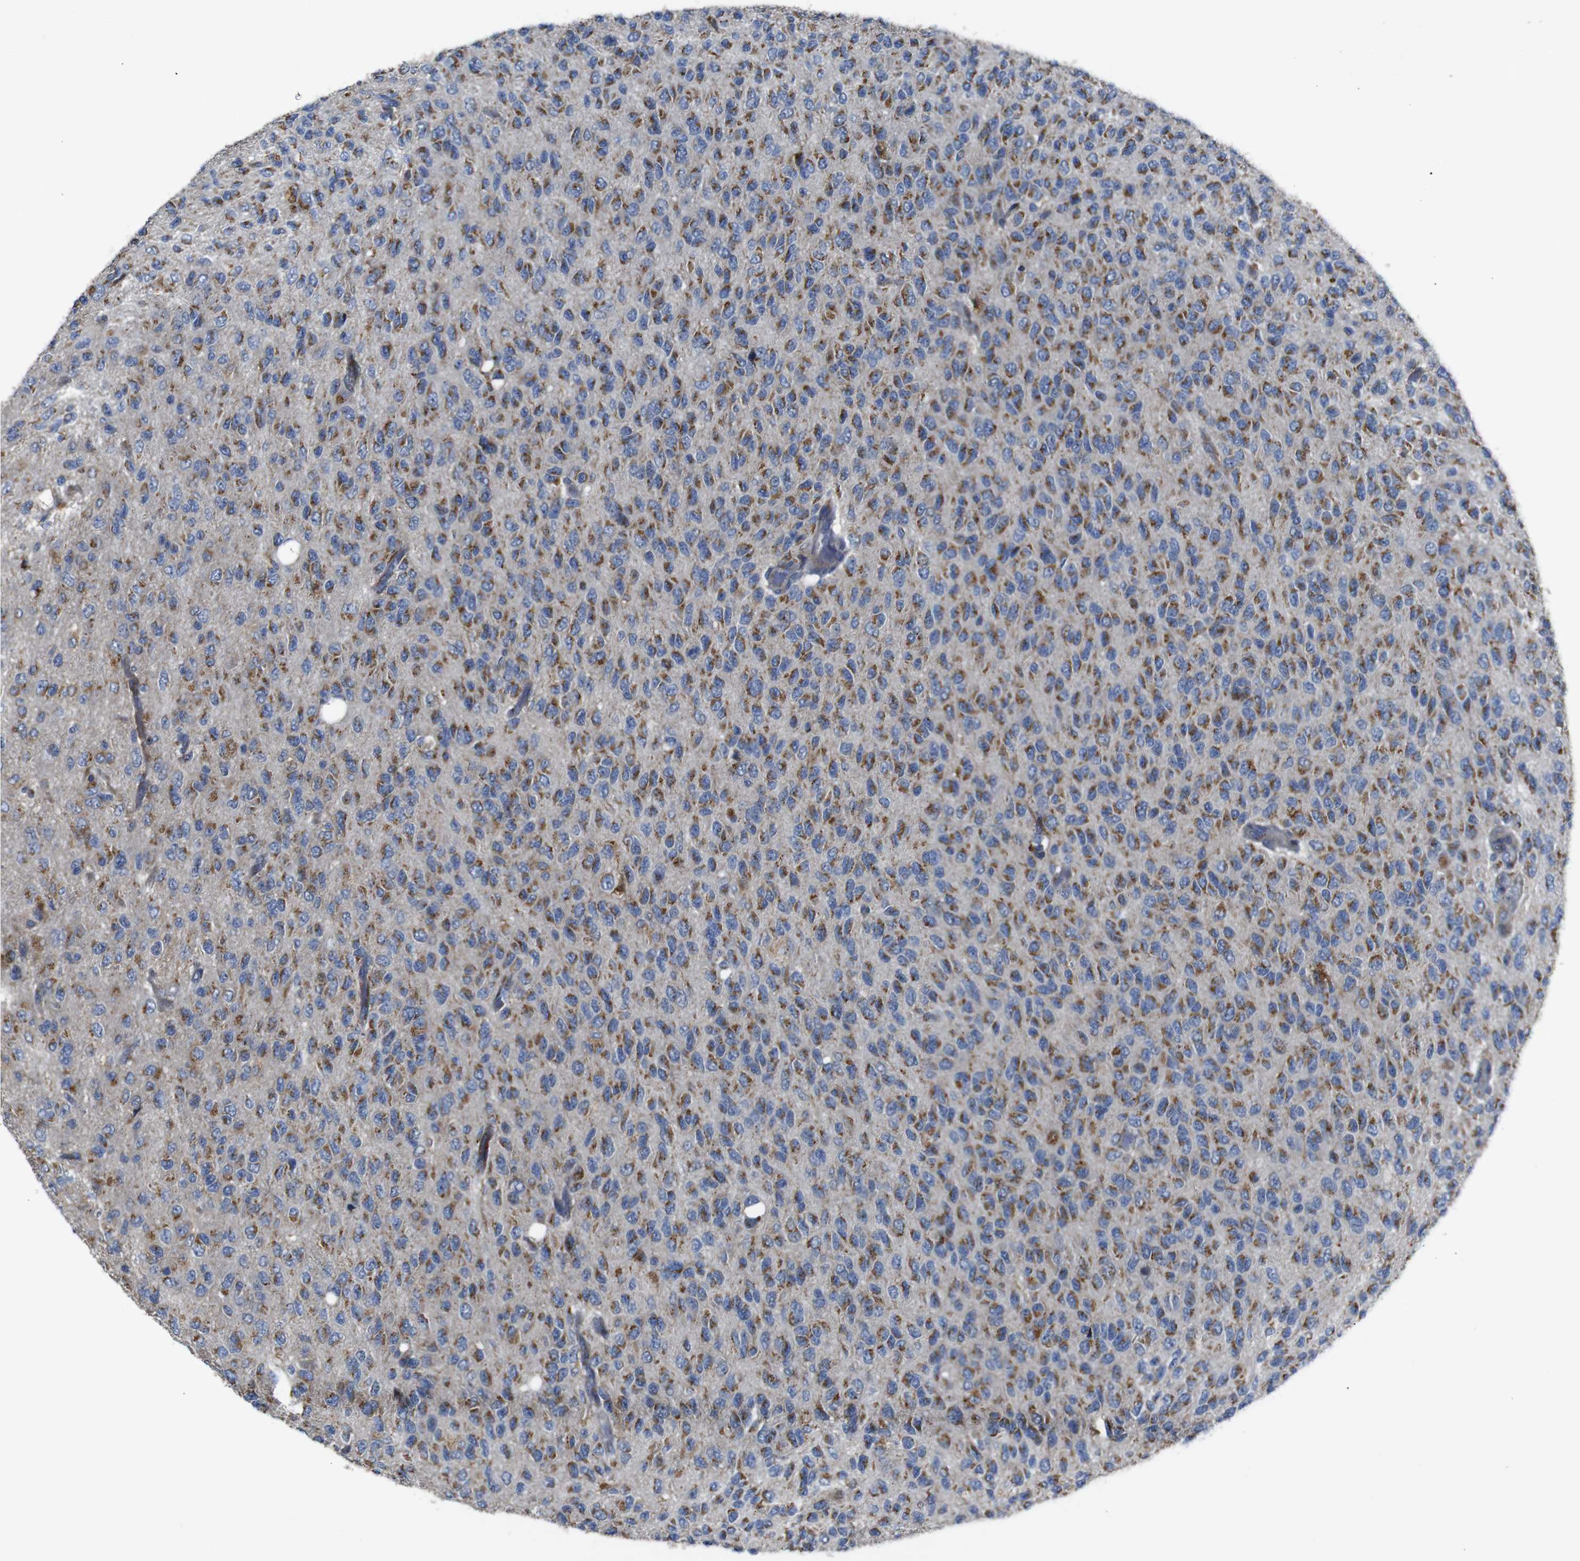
{"staining": {"intensity": "moderate", "quantity": ">75%", "location": "cytoplasmic/membranous"}, "tissue": "glioma", "cell_type": "Tumor cells", "image_type": "cancer", "snomed": [{"axis": "morphology", "description": "Glioma, malignant, High grade"}, {"axis": "topography", "description": "pancreas cauda"}], "caption": "A micrograph of glioma stained for a protein demonstrates moderate cytoplasmic/membranous brown staining in tumor cells.", "gene": "CHST10", "patient": {"sex": "male", "age": 60}}